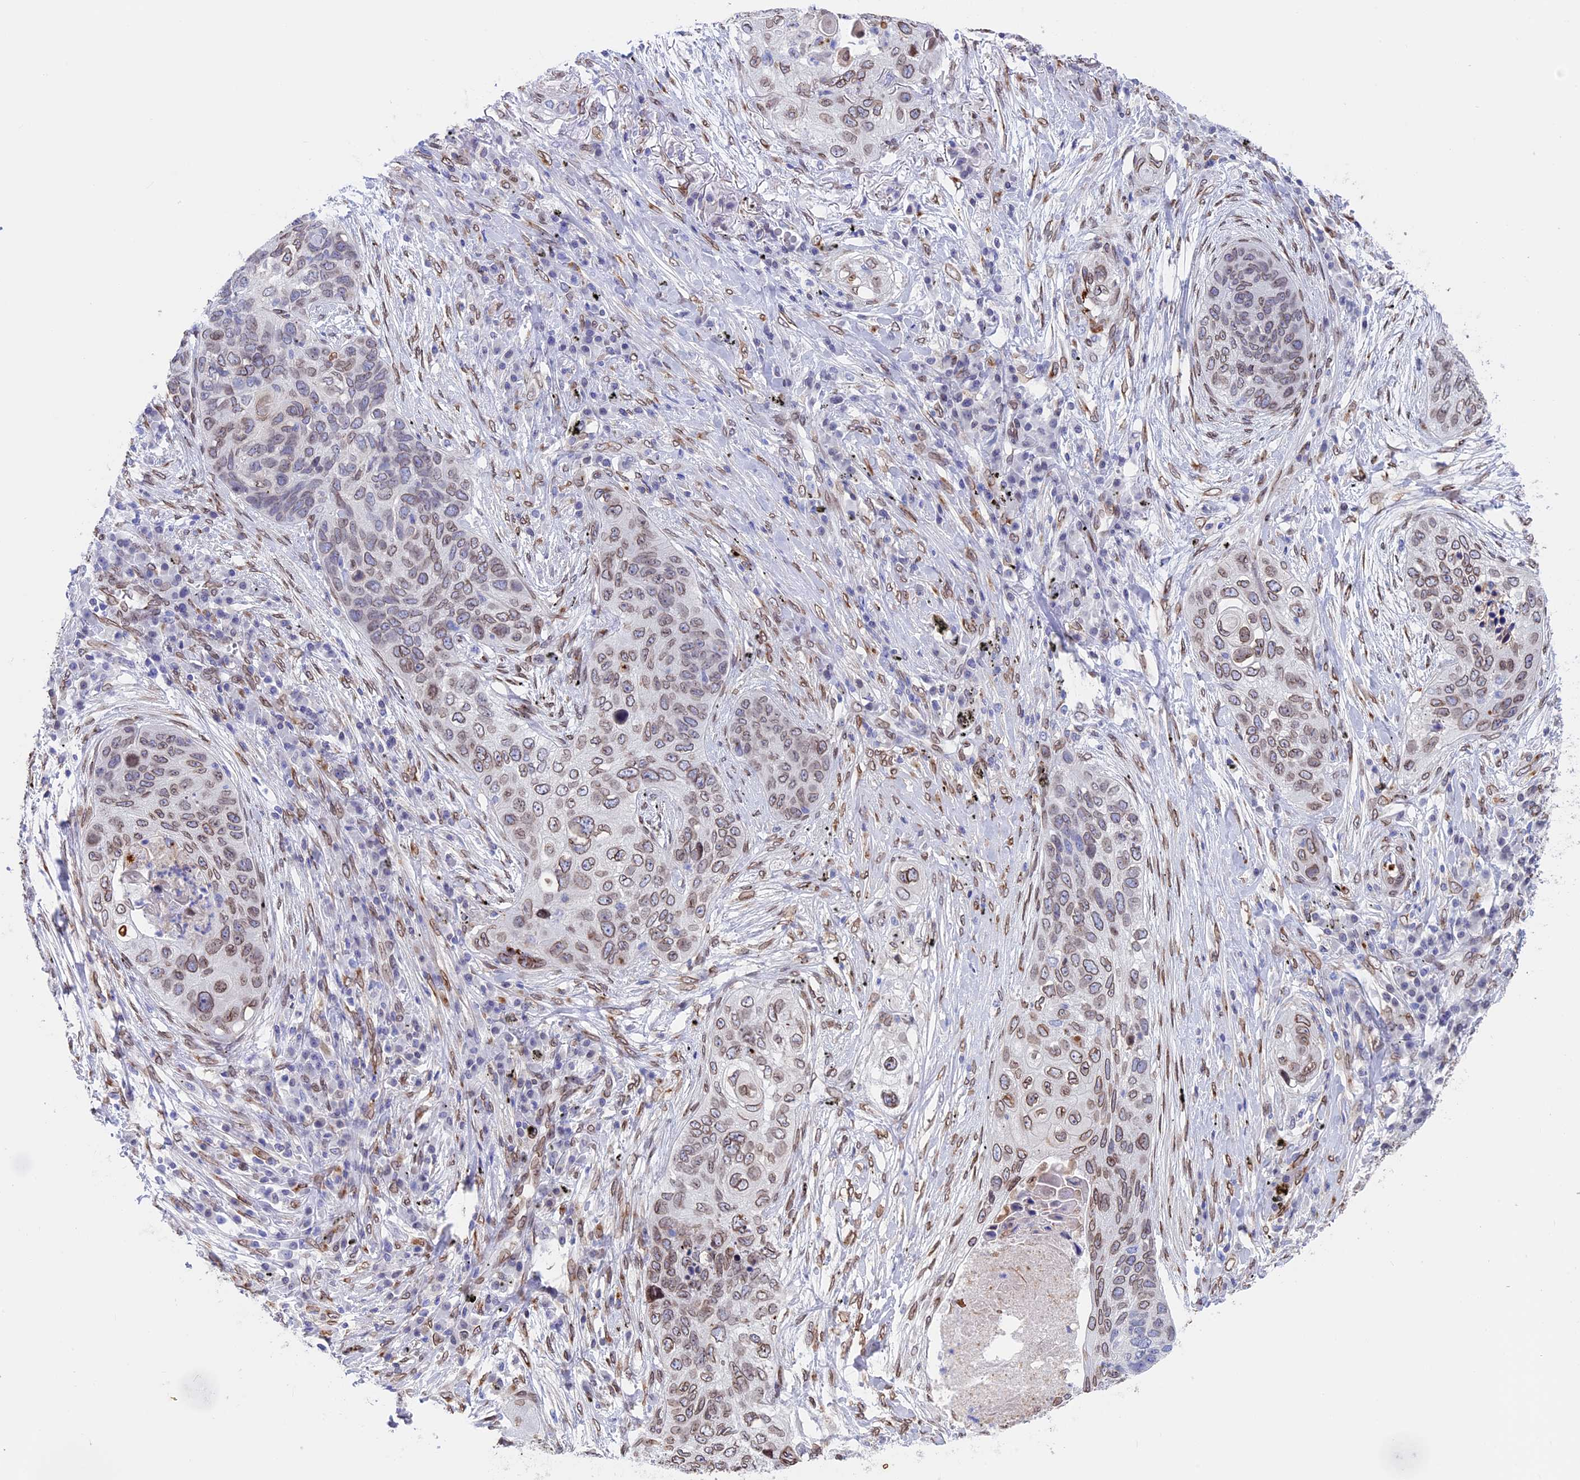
{"staining": {"intensity": "moderate", "quantity": "25%-75%", "location": "cytoplasmic/membranous,nuclear"}, "tissue": "lung cancer", "cell_type": "Tumor cells", "image_type": "cancer", "snomed": [{"axis": "morphology", "description": "Squamous cell carcinoma, NOS"}, {"axis": "topography", "description": "Lung"}], "caption": "The micrograph demonstrates a brown stain indicating the presence of a protein in the cytoplasmic/membranous and nuclear of tumor cells in lung cancer (squamous cell carcinoma). The staining was performed using DAB (3,3'-diaminobenzidine), with brown indicating positive protein expression. Nuclei are stained blue with hematoxylin.", "gene": "TMPRSS7", "patient": {"sex": "female", "age": 63}}